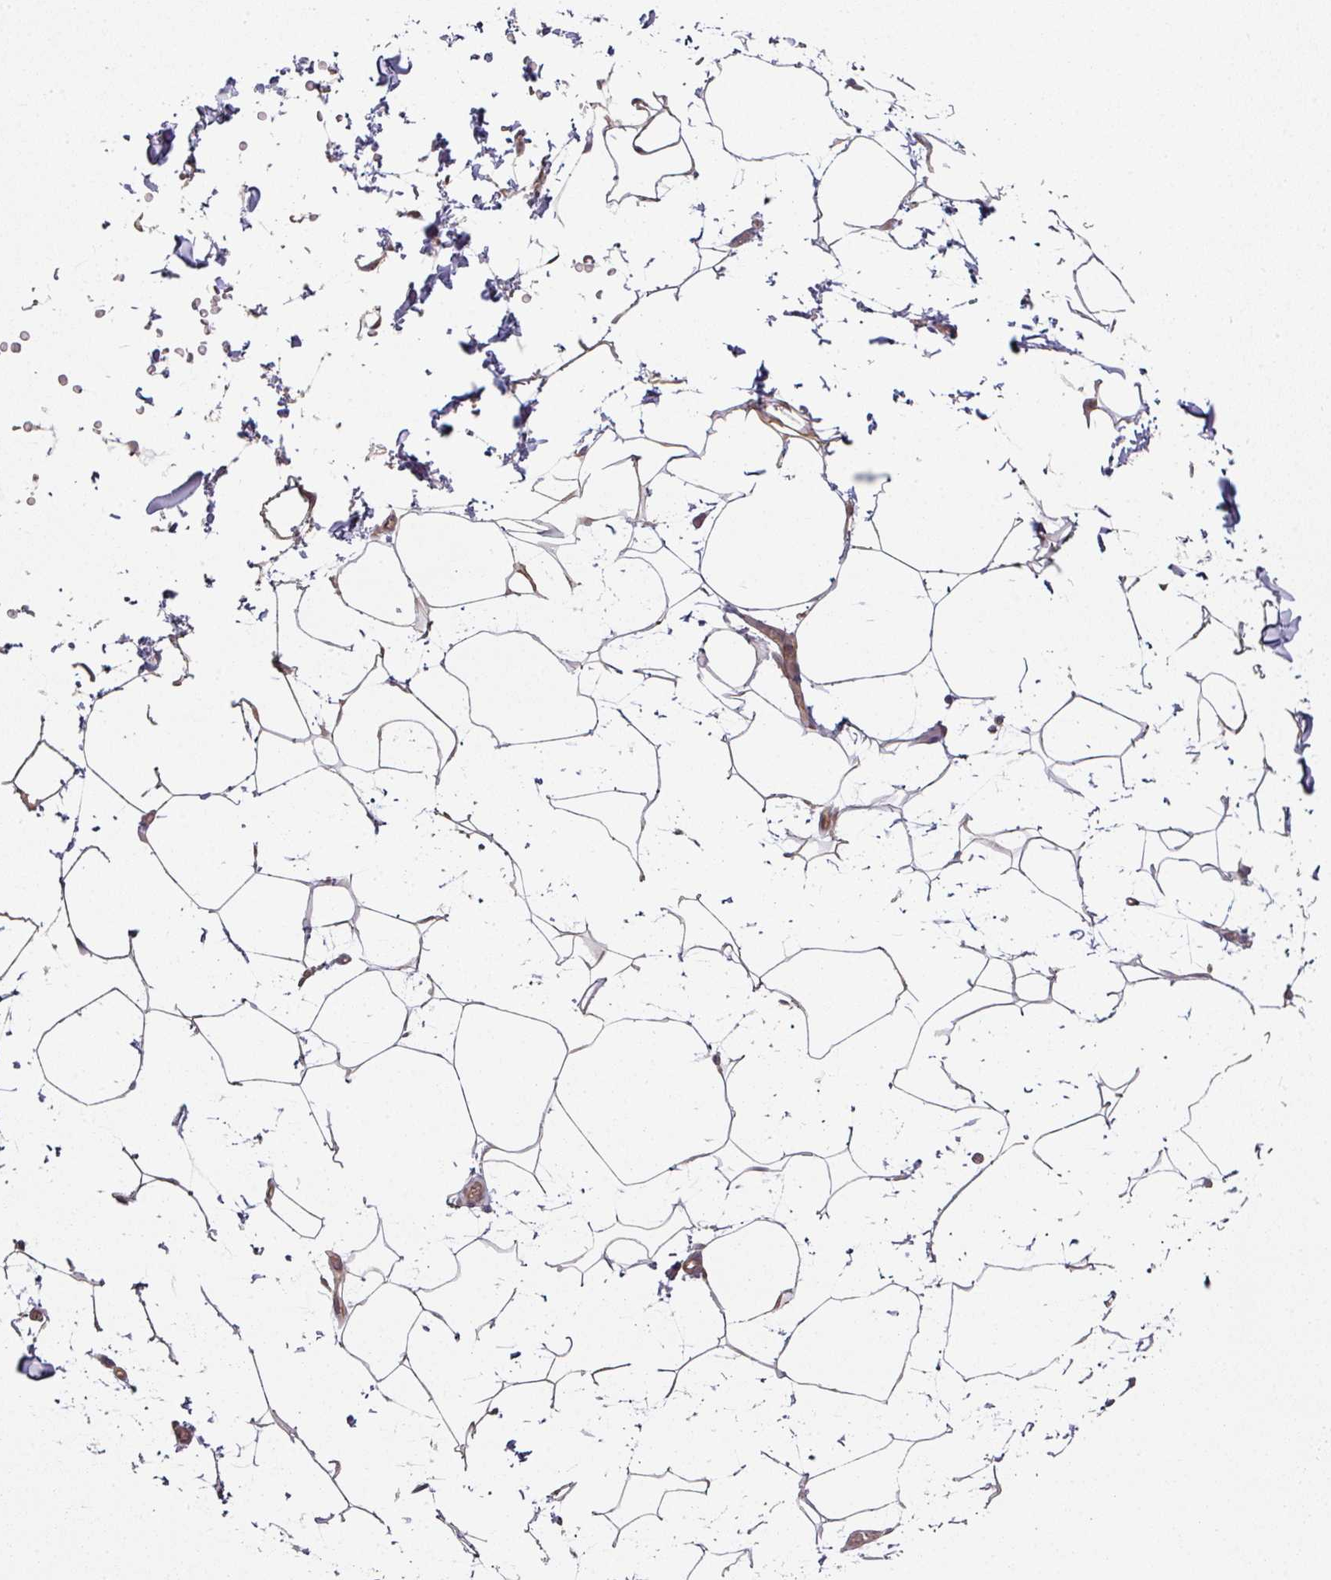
{"staining": {"intensity": "negative", "quantity": "none", "location": "none"}, "tissue": "adipose tissue", "cell_type": "Adipocytes", "image_type": "normal", "snomed": [{"axis": "morphology", "description": "Normal tissue, NOS"}, {"axis": "topography", "description": "Vascular tissue"}, {"axis": "topography", "description": "Peripheral nerve tissue"}], "caption": "Immunohistochemical staining of benign human adipose tissue reveals no significant staining in adipocytes. (DAB immunohistochemistry (IHC), high magnification).", "gene": "MAP2K2", "patient": {"sex": "male", "age": 41}}